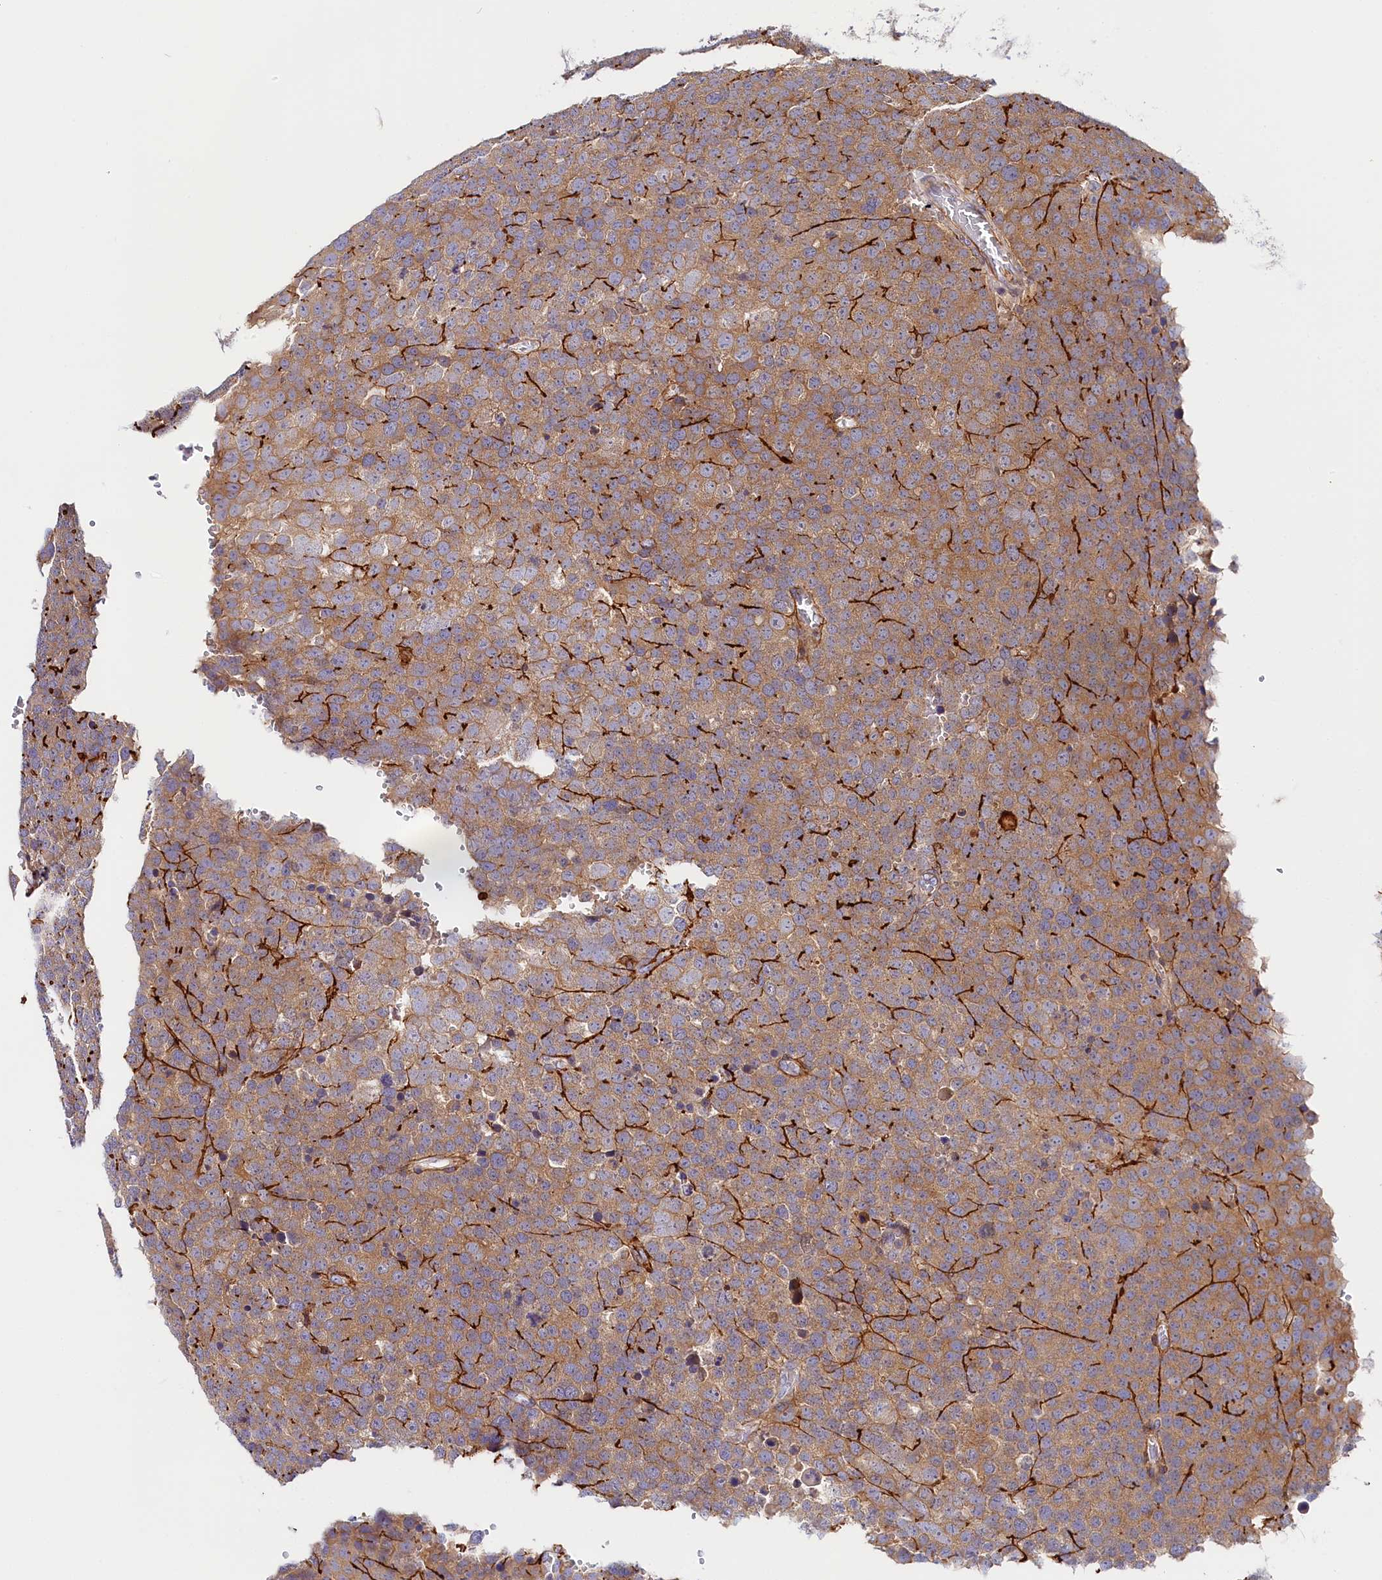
{"staining": {"intensity": "weak", "quantity": ">75%", "location": "cytoplasmic/membranous"}, "tissue": "testis cancer", "cell_type": "Tumor cells", "image_type": "cancer", "snomed": [{"axis": "morphology", "description": "Seminoma, NOS"}, {"axis": "topography", "description": "Testis"}], "caption": "Immunohistochemical staining of human testis seminoma demonstrates weak cytoplasmic/membranous protein expression in about >75% of tumor cells. The staining was performed using DAB (3,3'-diaminobenzidine), with brown indicating positive protein expression. Nuclei are stained blue with hematoxylin.", "gene": "KATNB1", "patient": {"sex": "male", "age": 71}}